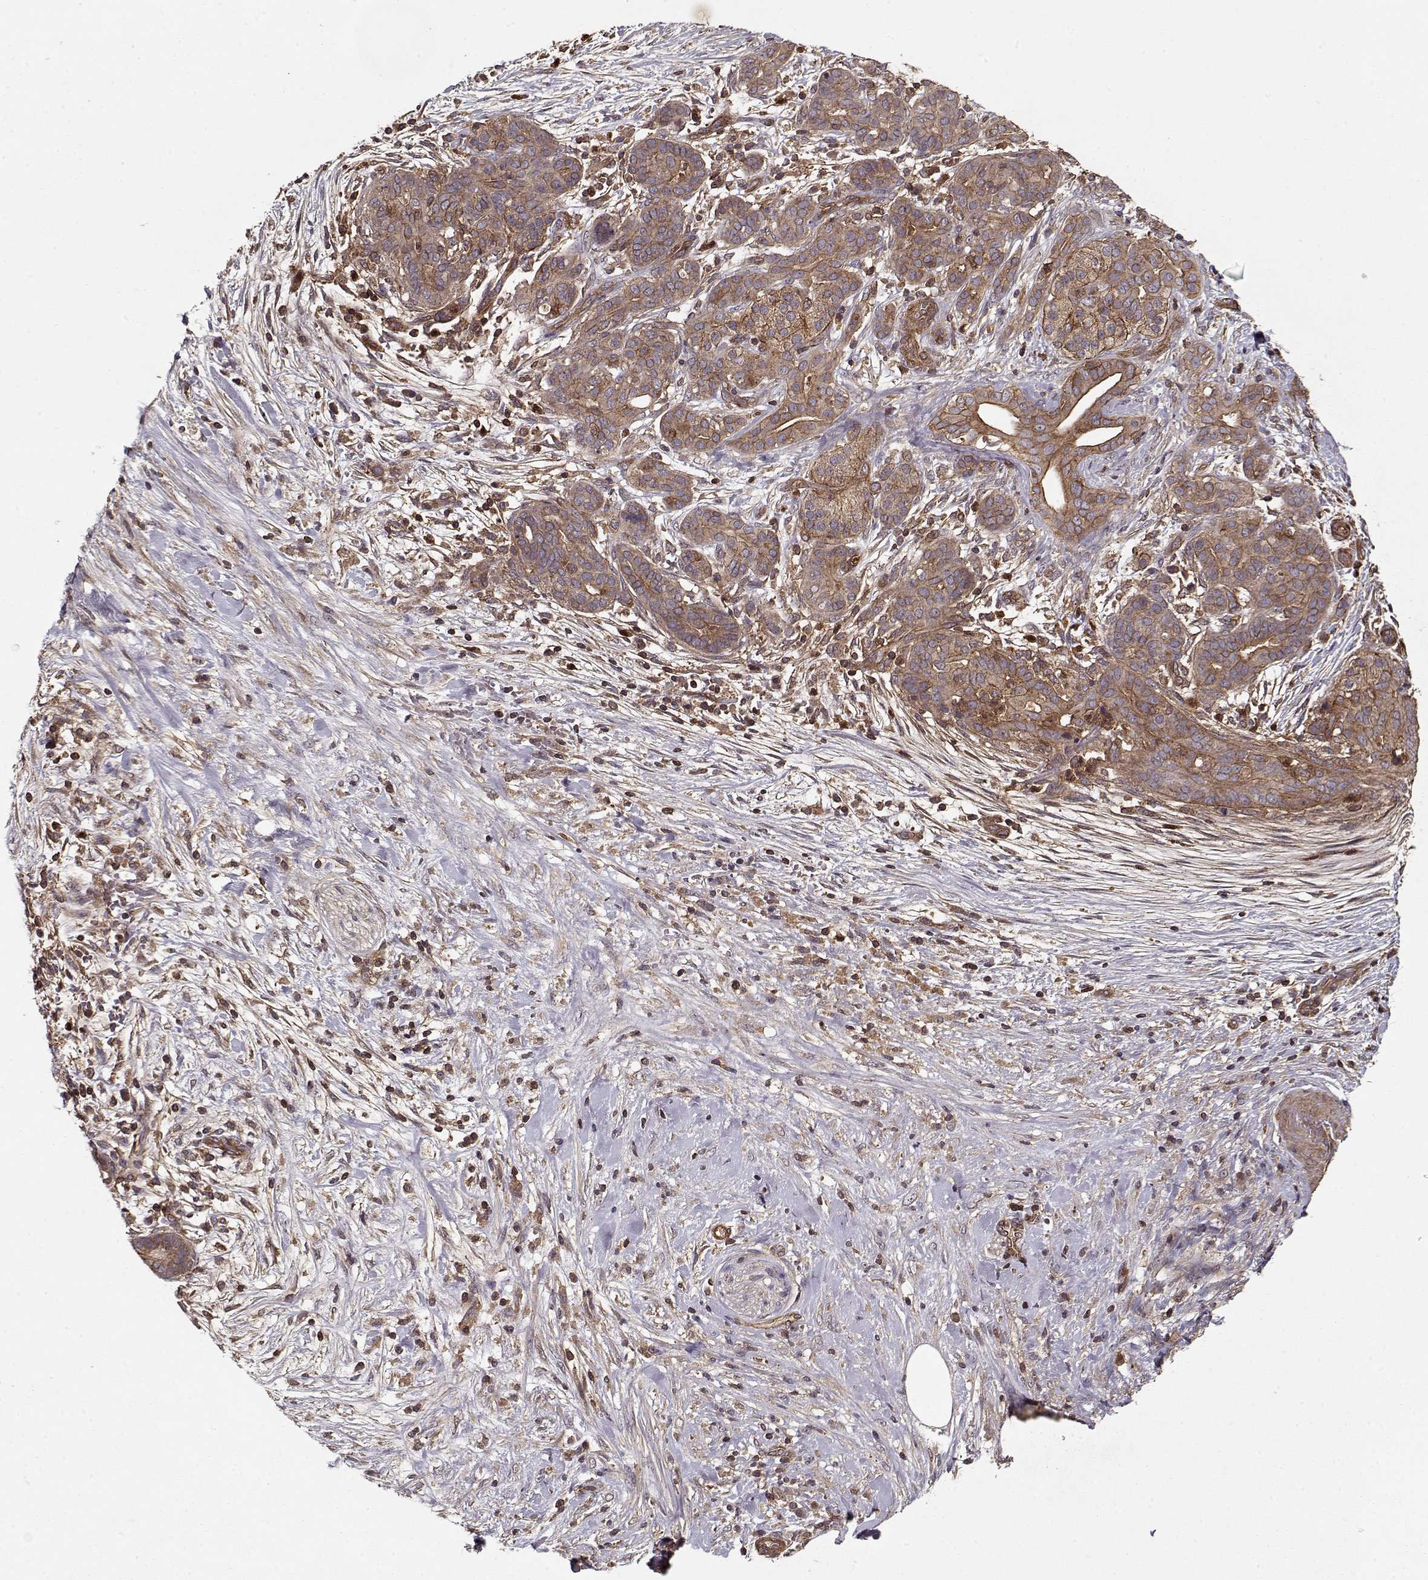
{"staining": {"intensity": "strong", "quantity": ">75%", "location": "cytoplasmic/membranous"}, "tissue": "pancreatic cancer", "cell_type": "Tumor cells", "image_type": "cancer", "snomed": [{"axis": "morphology", "description": "Adenocarcinoma, NOS"}, {"axis": "topography", "description": "Pancreas"}], "caption": "Pancreatic cancer (adenocarcinoma) stained for a protein (brown) shows strong cytoplasmic/membranous positive expression in approximately >75% of tumor cells.", "gene": "PPP1R12A", "patient": {"sex": "male", "age": 44}}